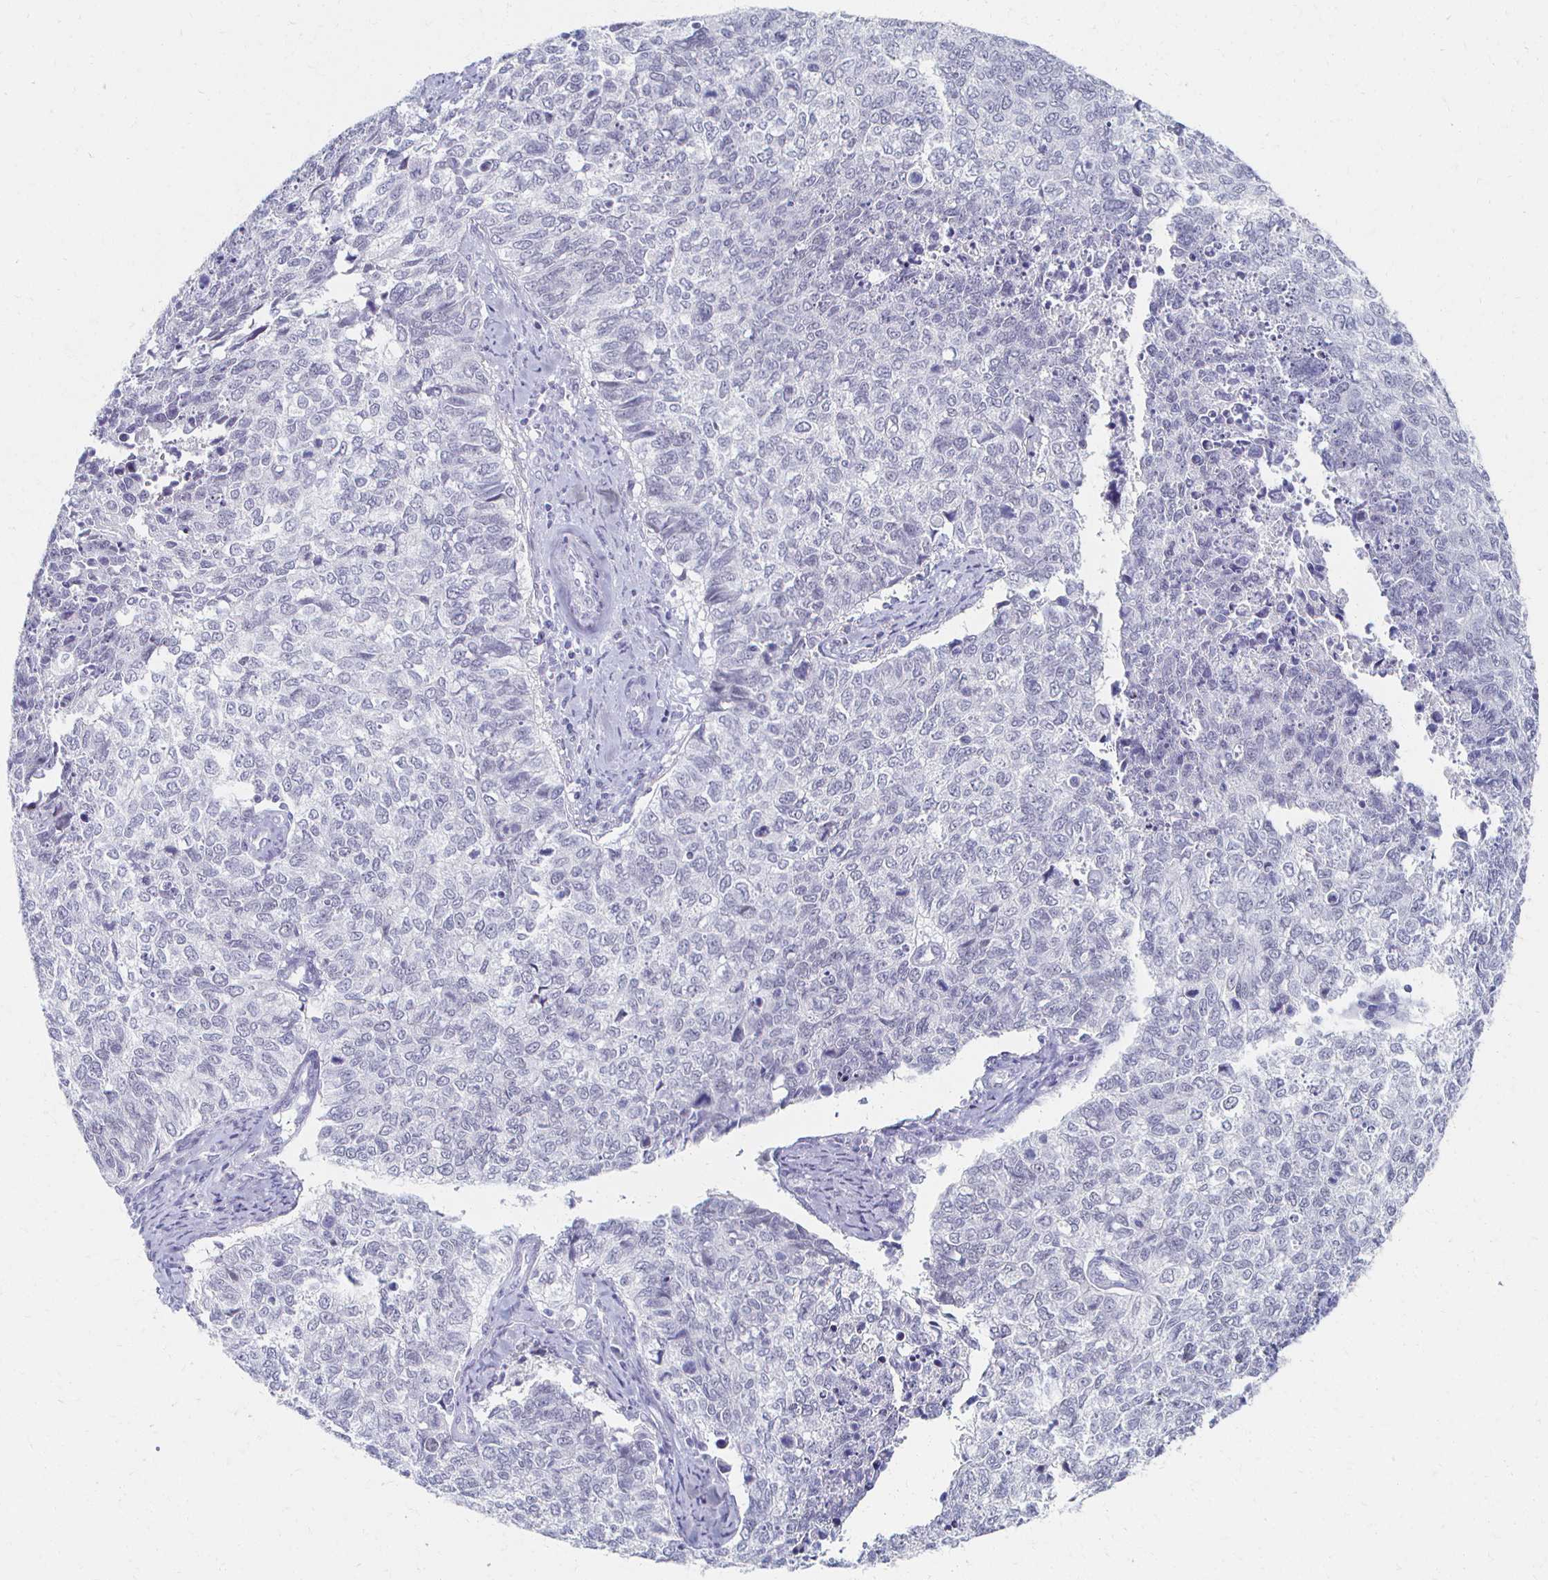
{"staining": {"intensity": "negative", "quantity": "none", "location": "none"}, "tissue": "cervical cancer", "cell_type": "Tumor cells", "image_type": "cancer", "snomed": [{"axis": "morphology", "description": "Adenocarcinoma, NOS"}, {"axis": "topography", "description": "Cervix"}], "caption": "A histopathology image of human cervical adenocarcinoma is negative for staining in tumor cells.", "gene": "CXCR2", "patient": {"sex": "female", "age": 63}}